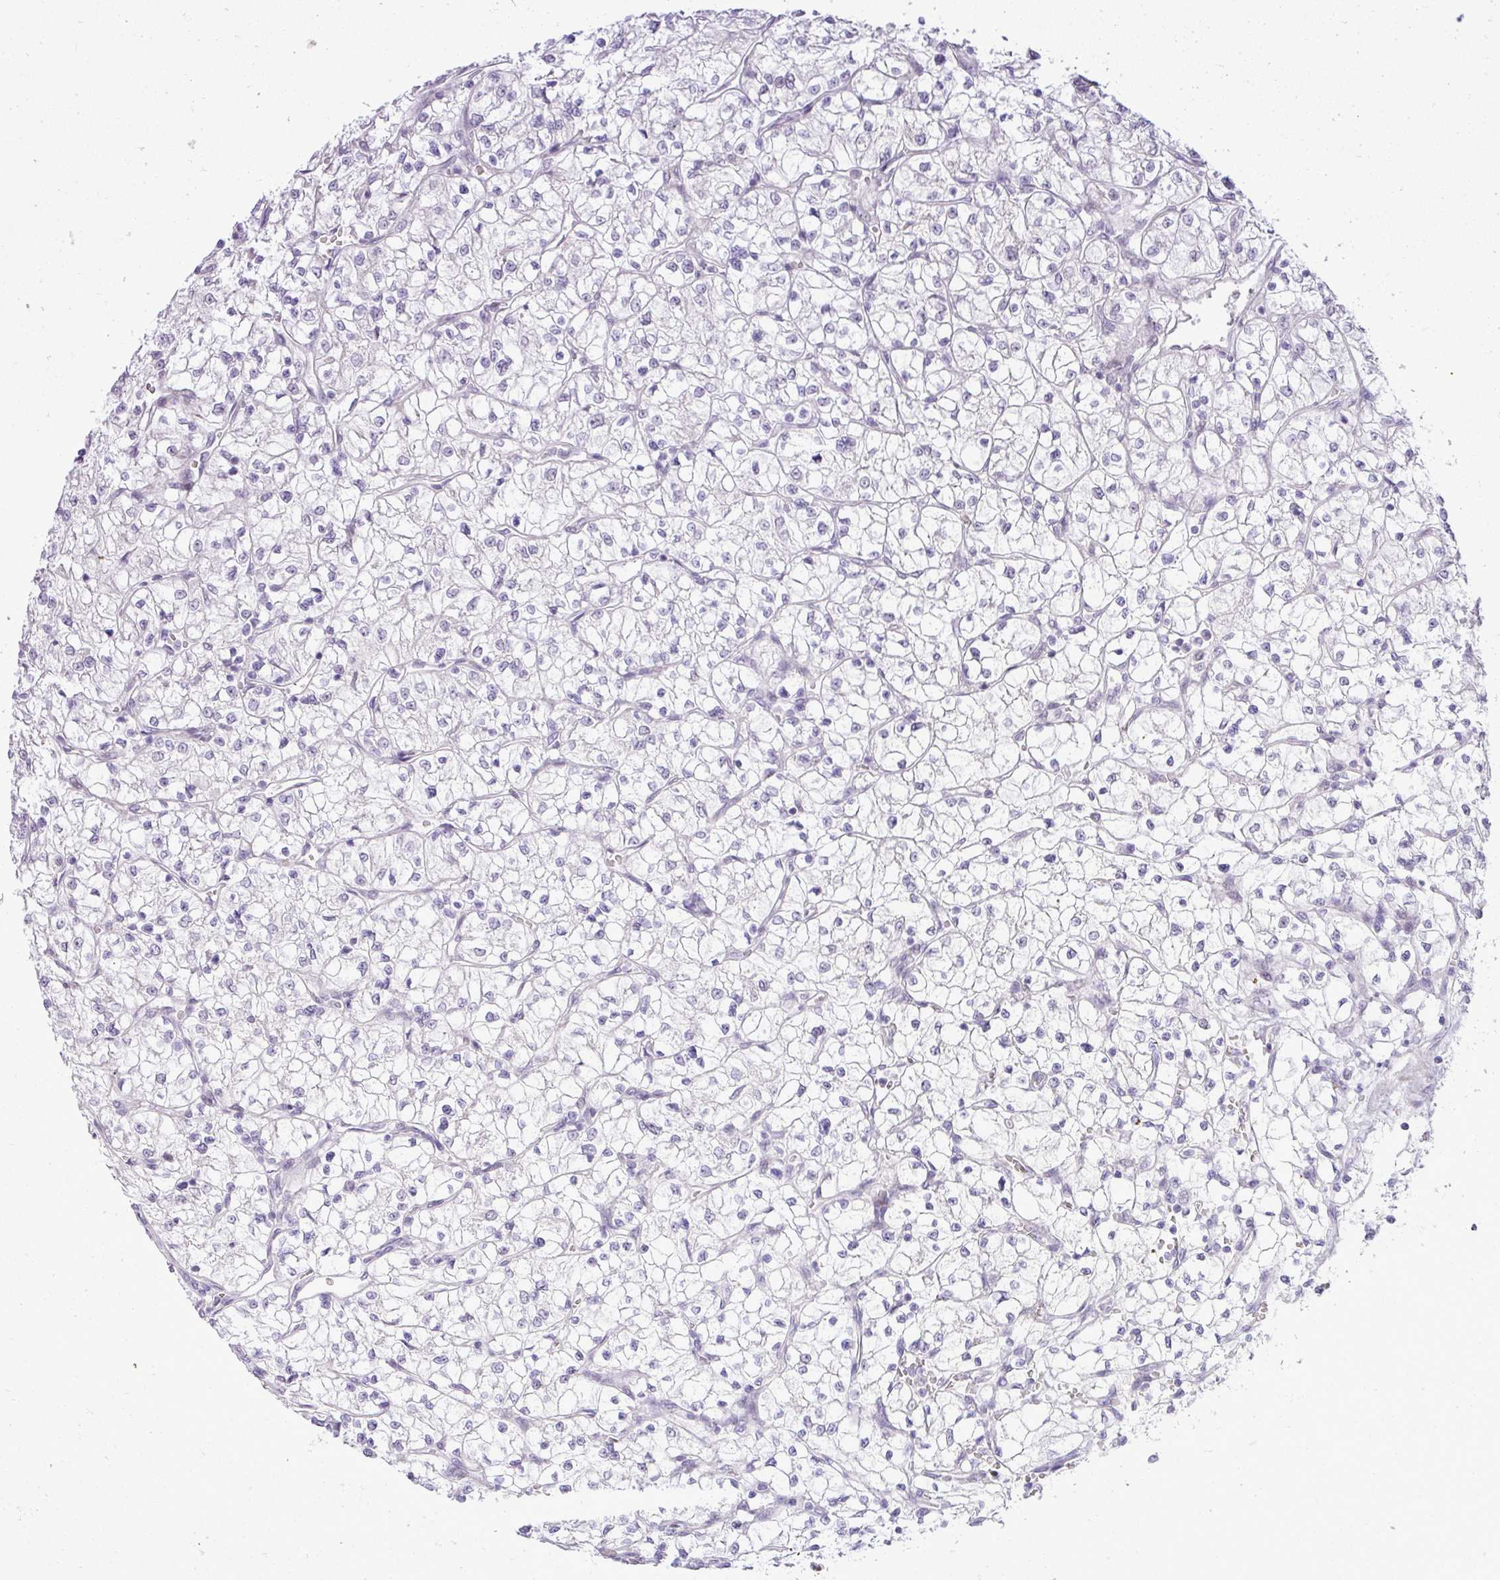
{"staining": {"intensity": "negative", "quantity": "none", "location": "none"}, "tissue": "renal cancer", "cell_type": "Tumor cells", "image_type": "cancer", "snomed": [{"axis": "morphology", "description": "Adenocarcinoma, NOS"}, {"axis": "topography", "description": "Kidney"}], "caption": "Tumor cells show no significant expression in renal cancer.", "gene": "ELOA2", "patient": {"sex": "female", "age": 64}}